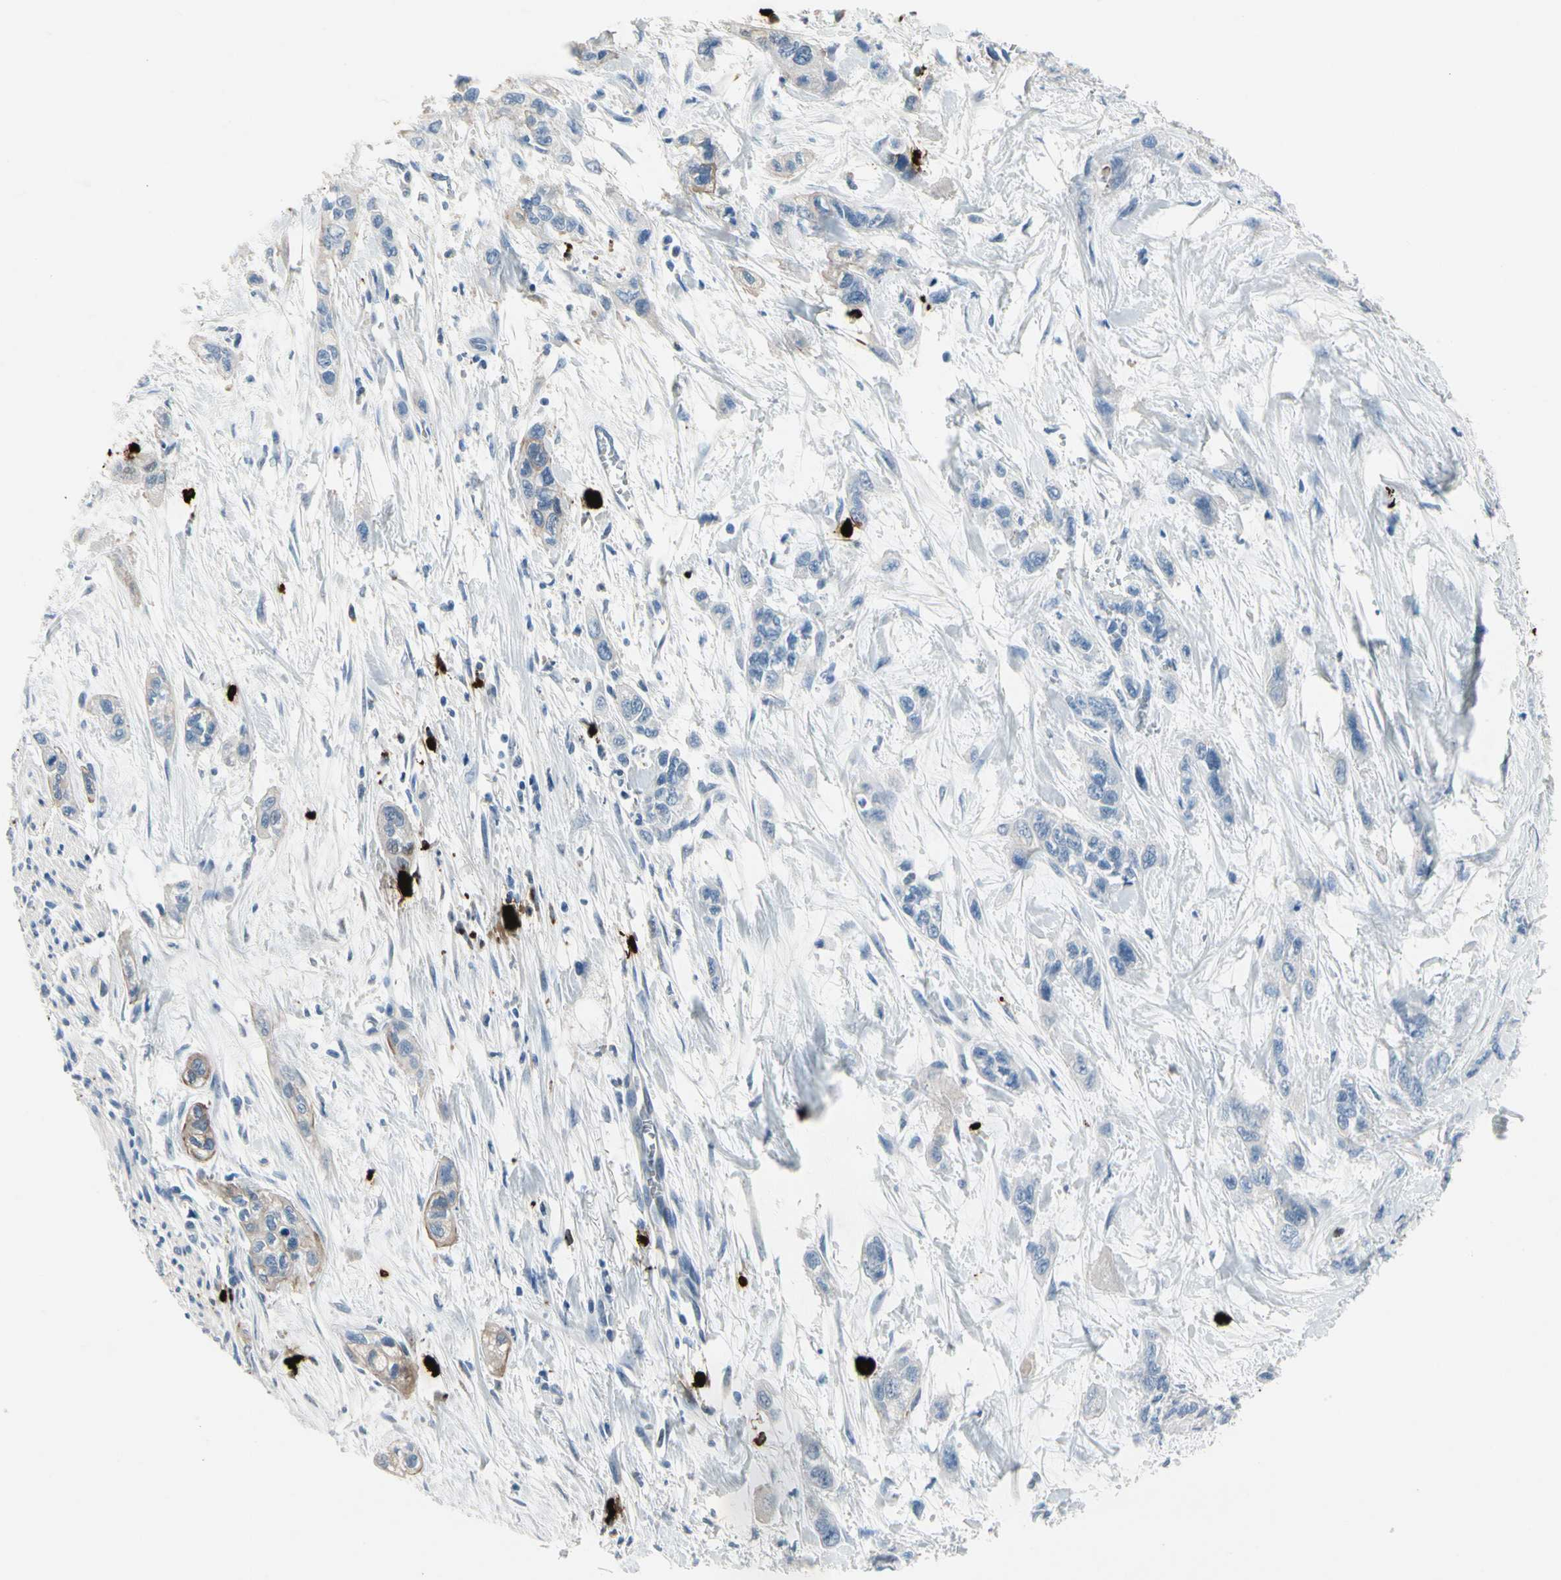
{"staining": {"intensity": "weak", "quantity": "<25%", "location": "cytoplasmic/membranous"}, "tissue": "pancreatic cancer", "cell_type": "Tumor cells", "image_type": "cancer", "snomed": [{"axis": "morphology", "description": "Adenocarcinoma, NOS"}, {"axis": "topography", "description": "Pancreas"}], "caption": "IHC of pancreatic cancer (adenocarcinoma) exhibits no staining in tumor cells.", "gene": "CPA3", "patient": {"sex": "male", "age": 74}}